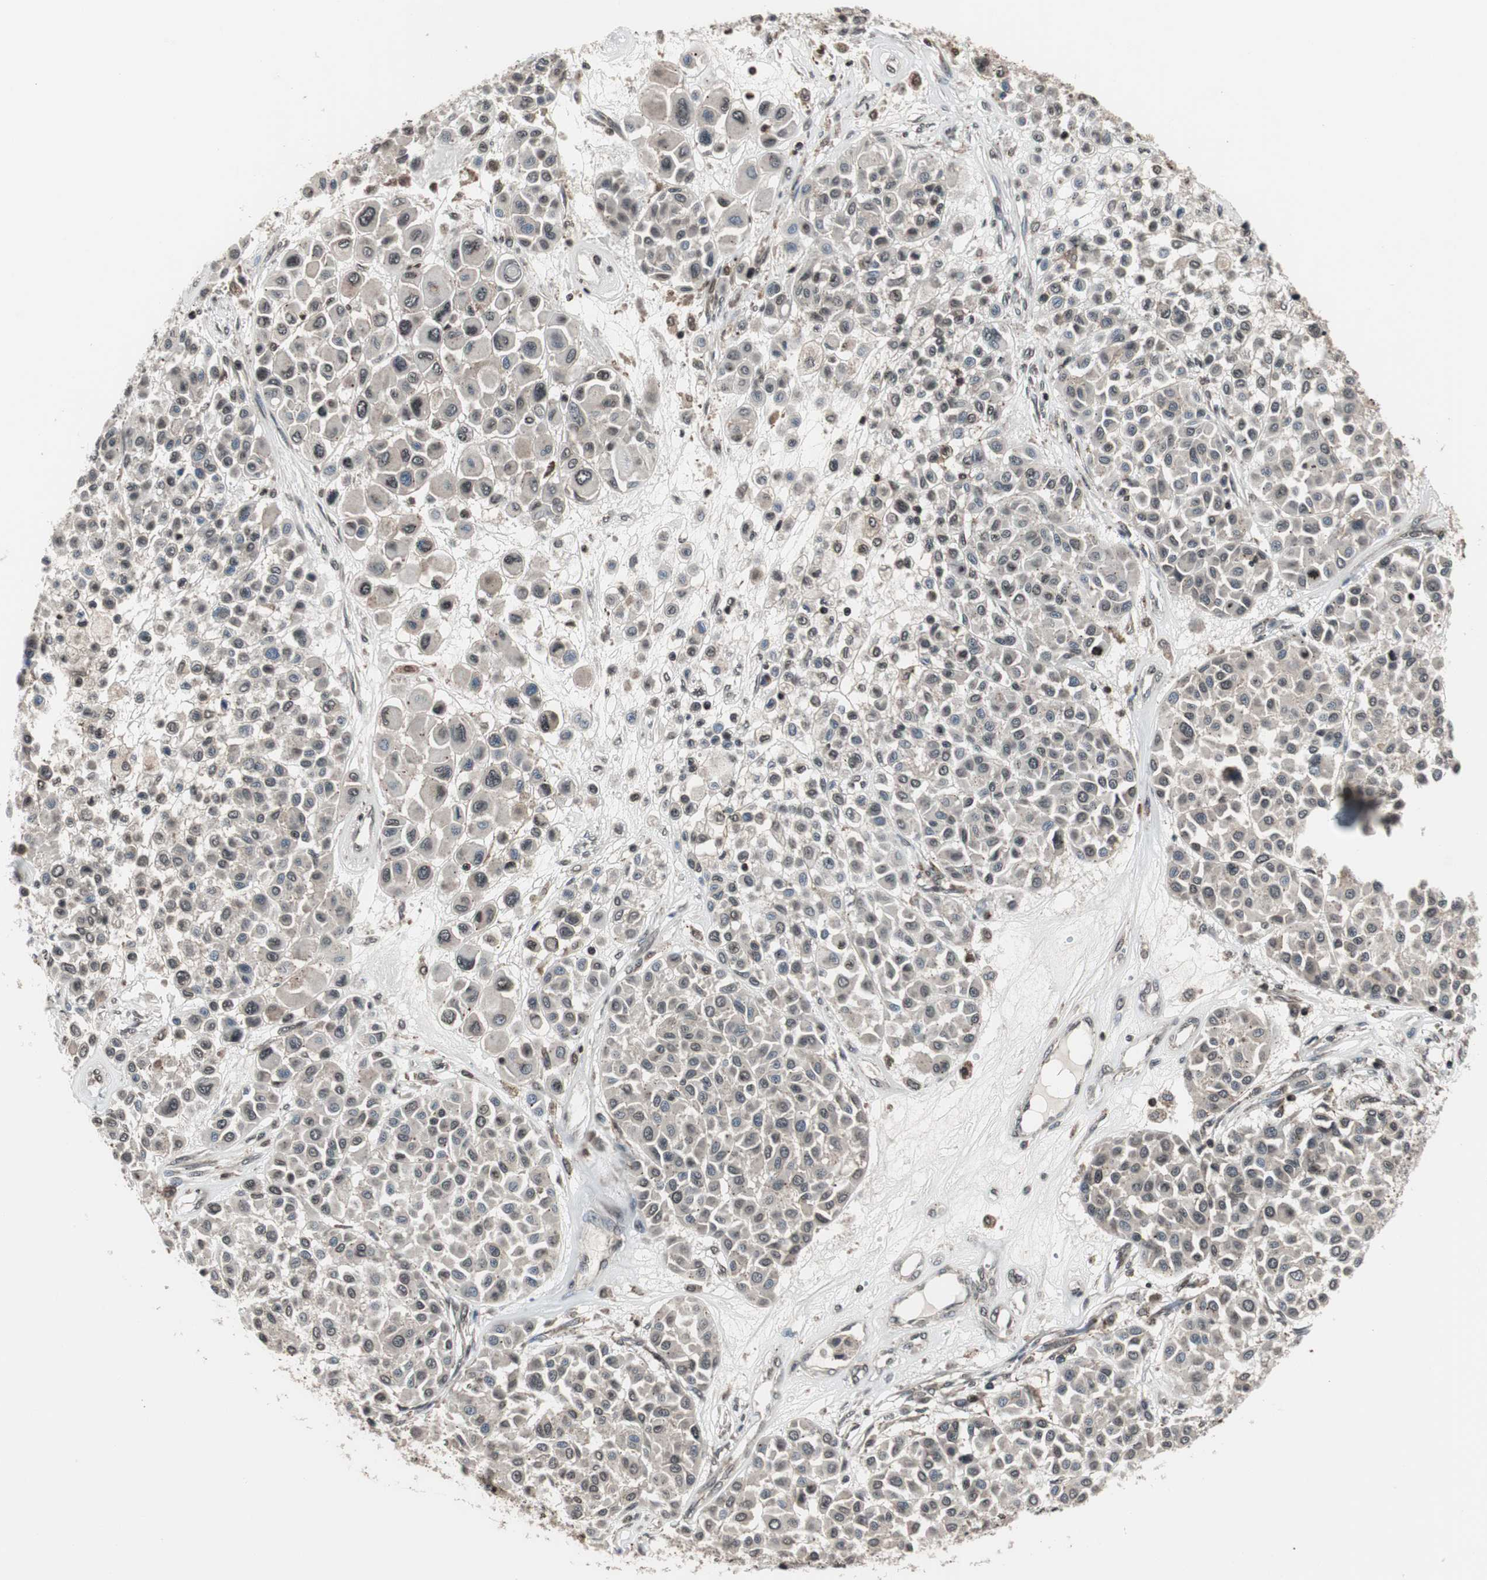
{"staining": {"intensity": "weak", "quantity": ">75%", "location": "cytoplasmic/membranous,nuclear"}, "tissue": "melanoma", "cell_type": "Tumor cells", "image_type": "cancer", "snomed": [{"axis": "morphology", "description": "Malignant melanoma, Metastatic site"}, {"axis": "topography", "description": "Soft tissue"}], "caption": "Malignant melanoma (metastatic site) stained for a protein exhibits weak cytoplasmic/membranous and nuclear positivity in tumor cells.", "gene": "RFC1", "patient": {"sex": "male", "age": 41}}